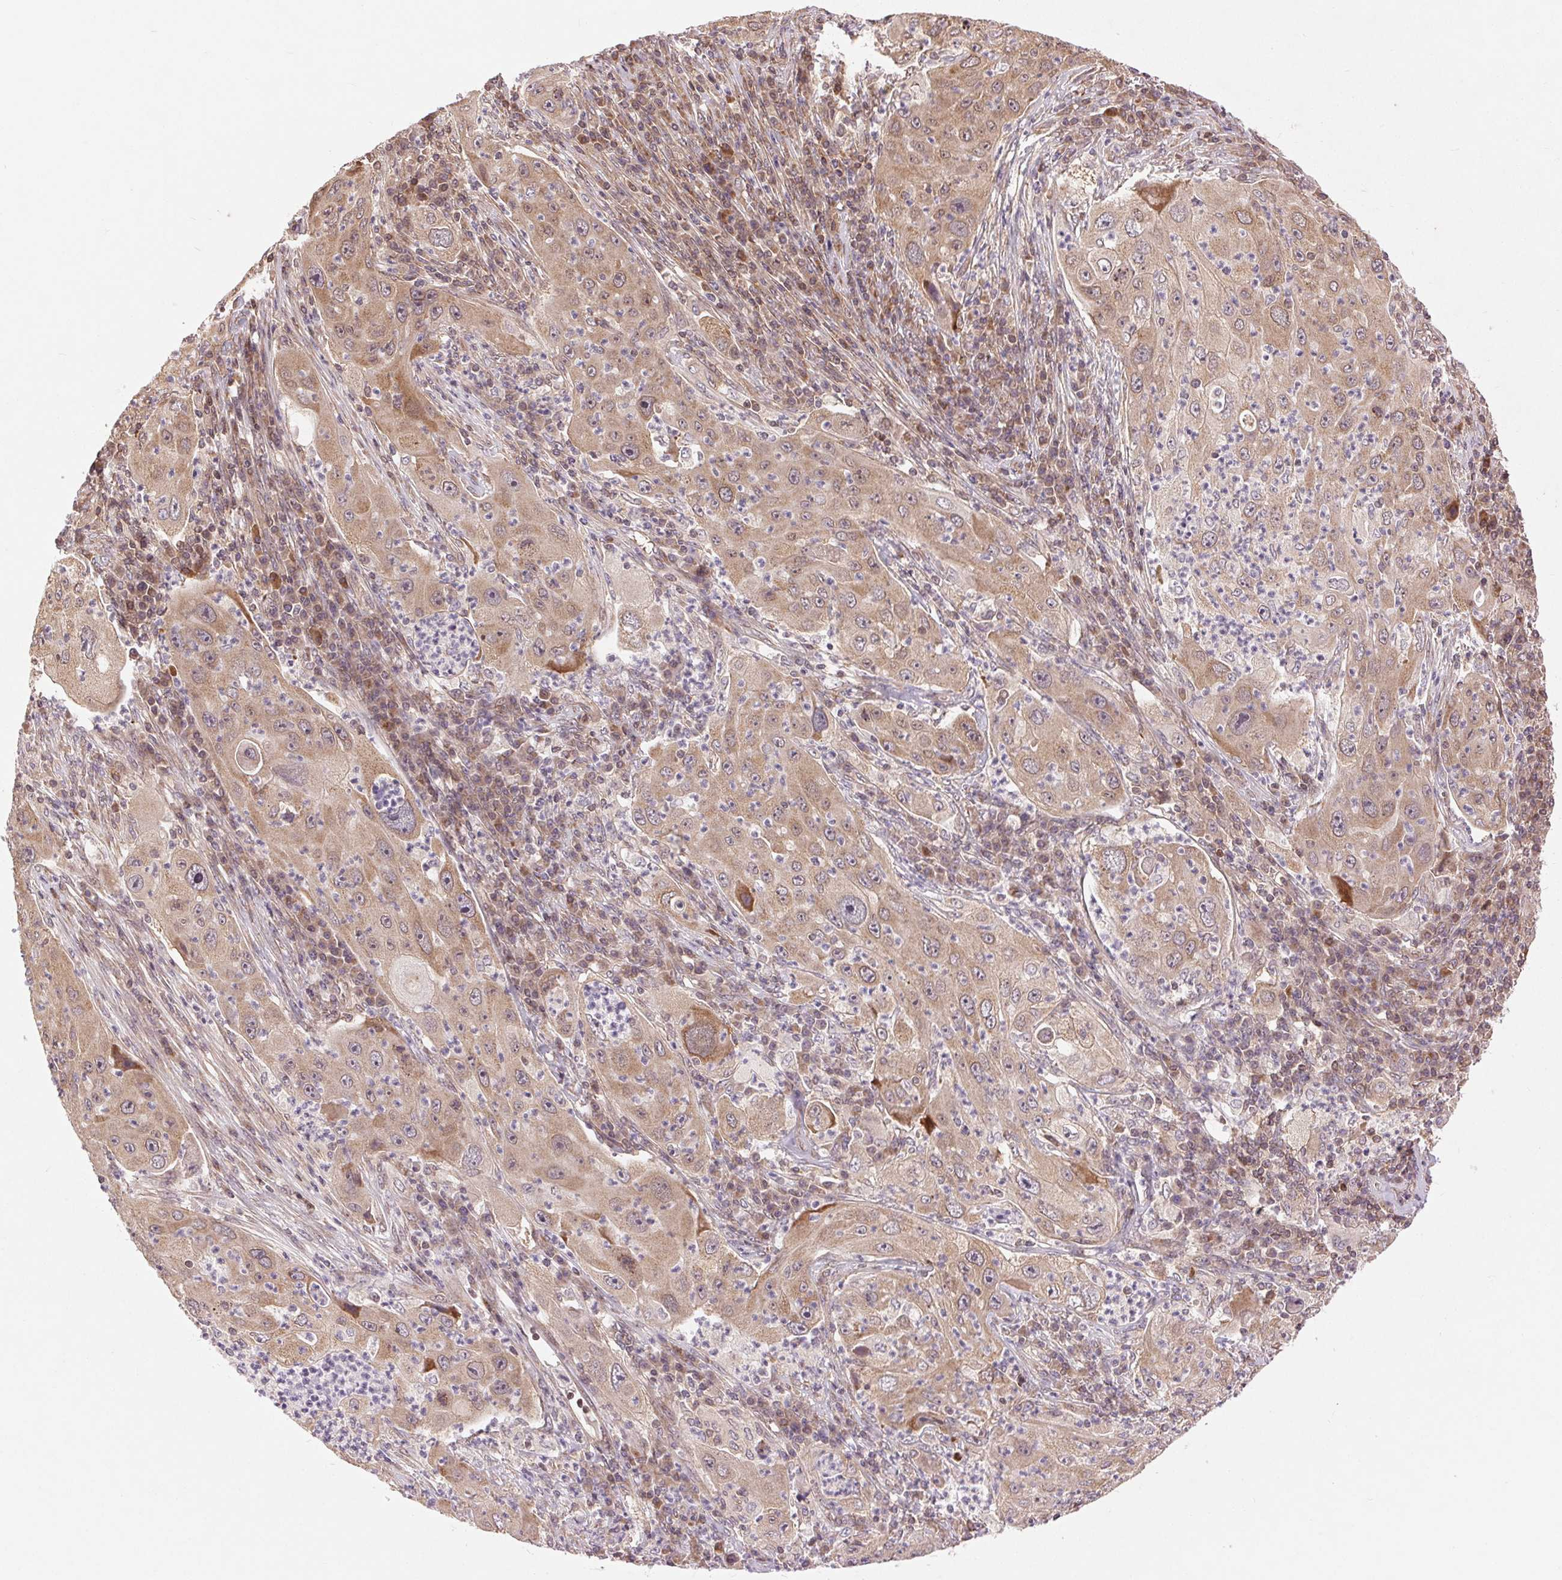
{"staining": {"intensity": "moderate", "quantity": ">75%", "location": "cytoplasmic/membranous"}, "tissue": "lung cancer", "cell_type": "Tumor cells", "image_type": "cancer", "snomed": [{"axis": "morphology", "description": "Squamous cell carcinoma, NOS"}, {"axis": "topography", "description": "Lung"}], "caption": "Immunohistochemical staining of lung cancer (squamous cell carcinoma) shows moderate cytoplasmic/membranous protein expression in approximately >75% of tumor cells.", "gene": "BTF3L4", "patient": {"sex": "female", "age": 59}}